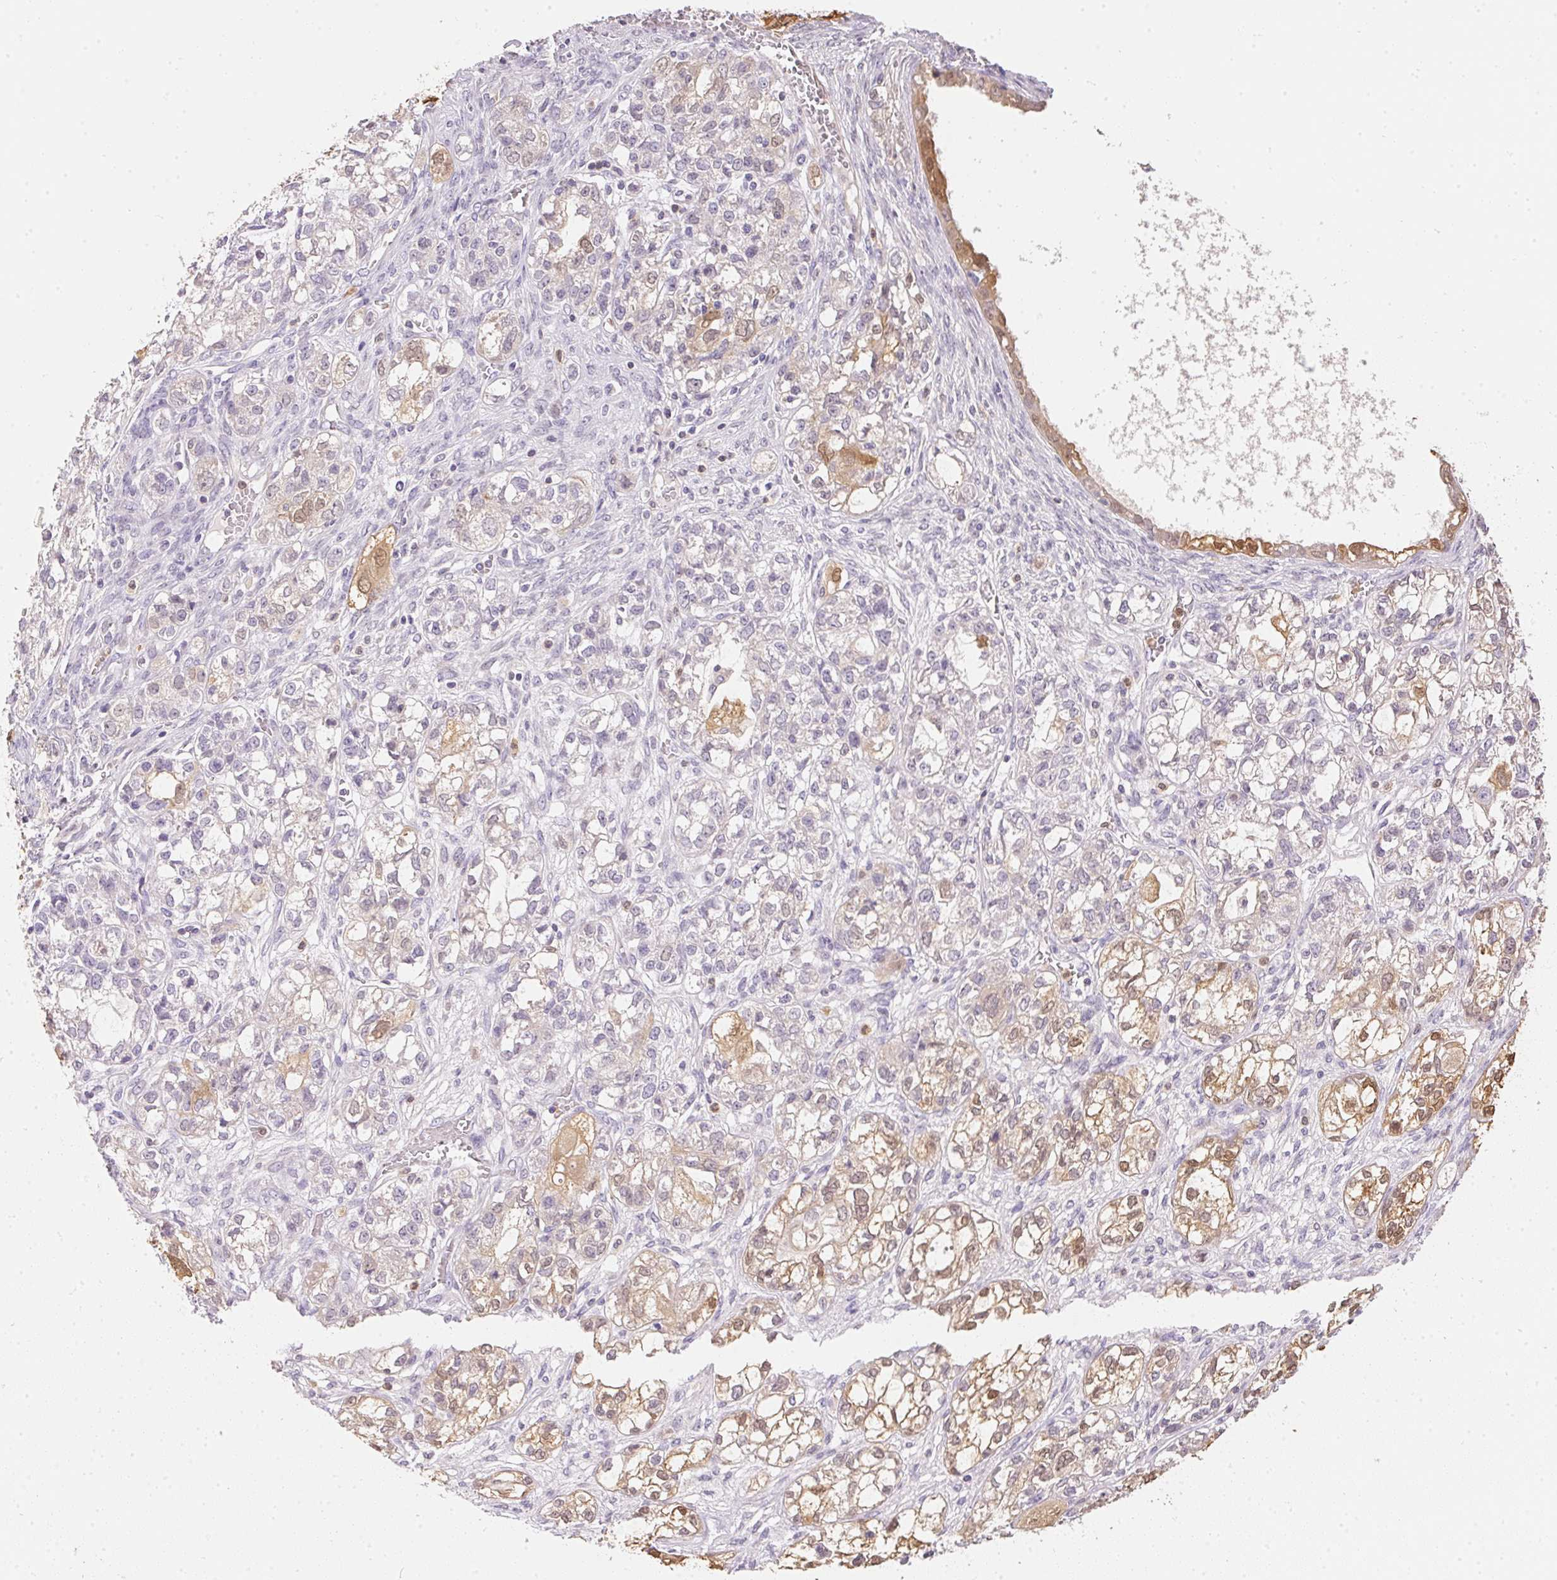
{"staining": {"intensity": "weak", "quantity": "25%-75%", "location": "cytoplasmic/membranous,nuclear"}, "tissue": "ovarian cancer", "cell_type": "Tumor cells", "image_type": "cancer", "snomed": [{"axis": "morphology", "description": "Carcinoma, endometroid"}, {"axis": "topography", "description": "Ovary"}], "caption": "This photomicrograph exhibits endometroid carcinoma (ovarian) stained with immunohistochemistry (IHC) to label a protein in brown. The cytoplasmic/membranous and nuclear of tumor cells show weak positivity for the protein. Nuclei are counter-stained blue.", "gene": "S100A3", "patient": {"sex": "female", "age": 64}}